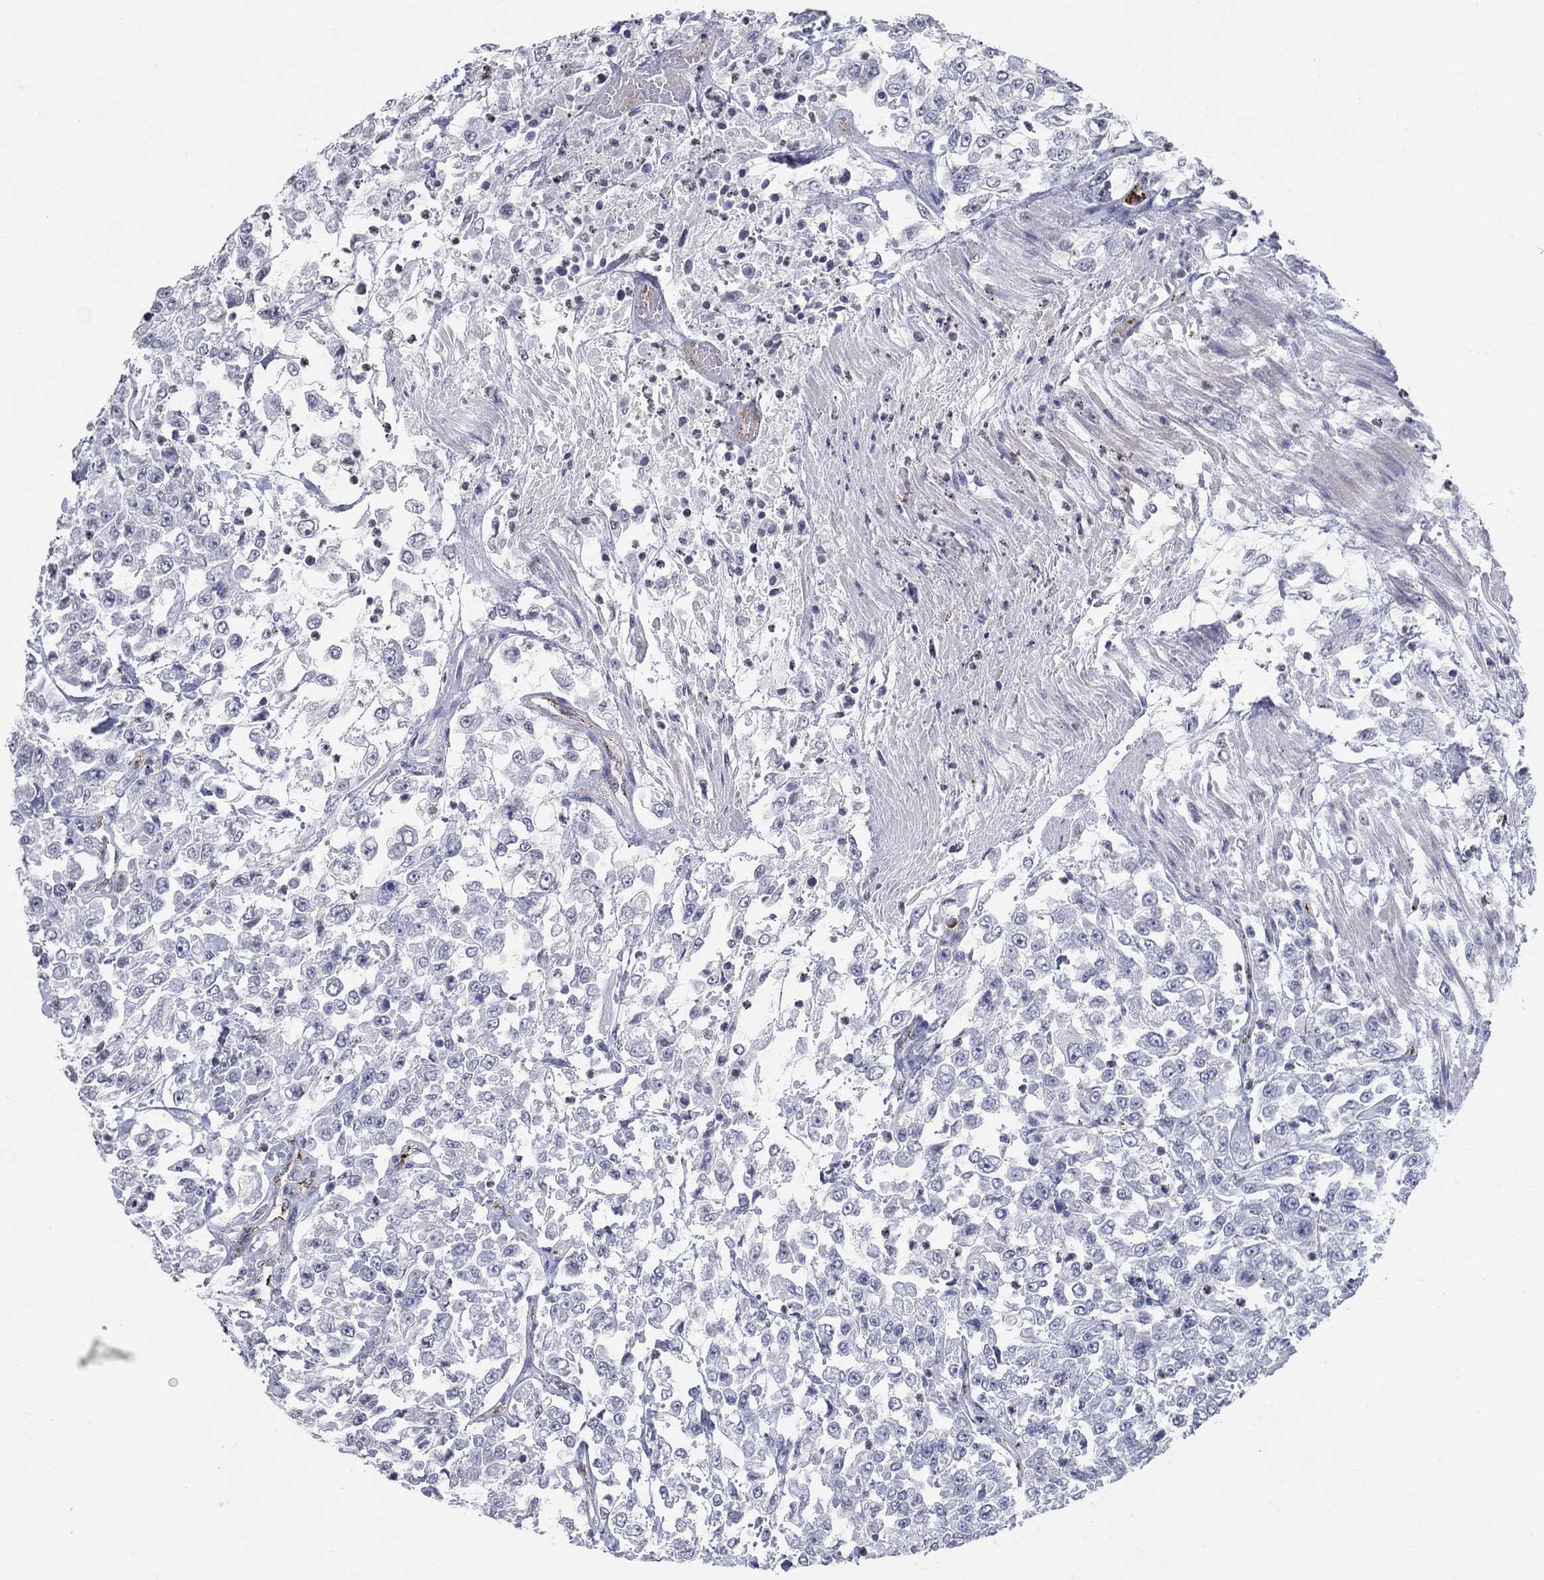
{"staining": {"intensity": "negative", "quantity": "none", "location": "none"}, "tissue": "urothelial cancer", "cell_type": "Tumor cells", "image_type": "cancer", "snomed": [{"axis": "morphology", "description": "Urothelial carcinoma, High grade"}, {"axis": "topography", "description": "Urinary bladder"}], "caption": "High magnification brightfield microscopy of high-grade urothelial carcinoma stained with DAB (brown) and counterstained with hematoxylin (blue): tumor cells show no significant positivity.", "gene": "TINAG", "patient": {"sex": "male", "age": 46}}